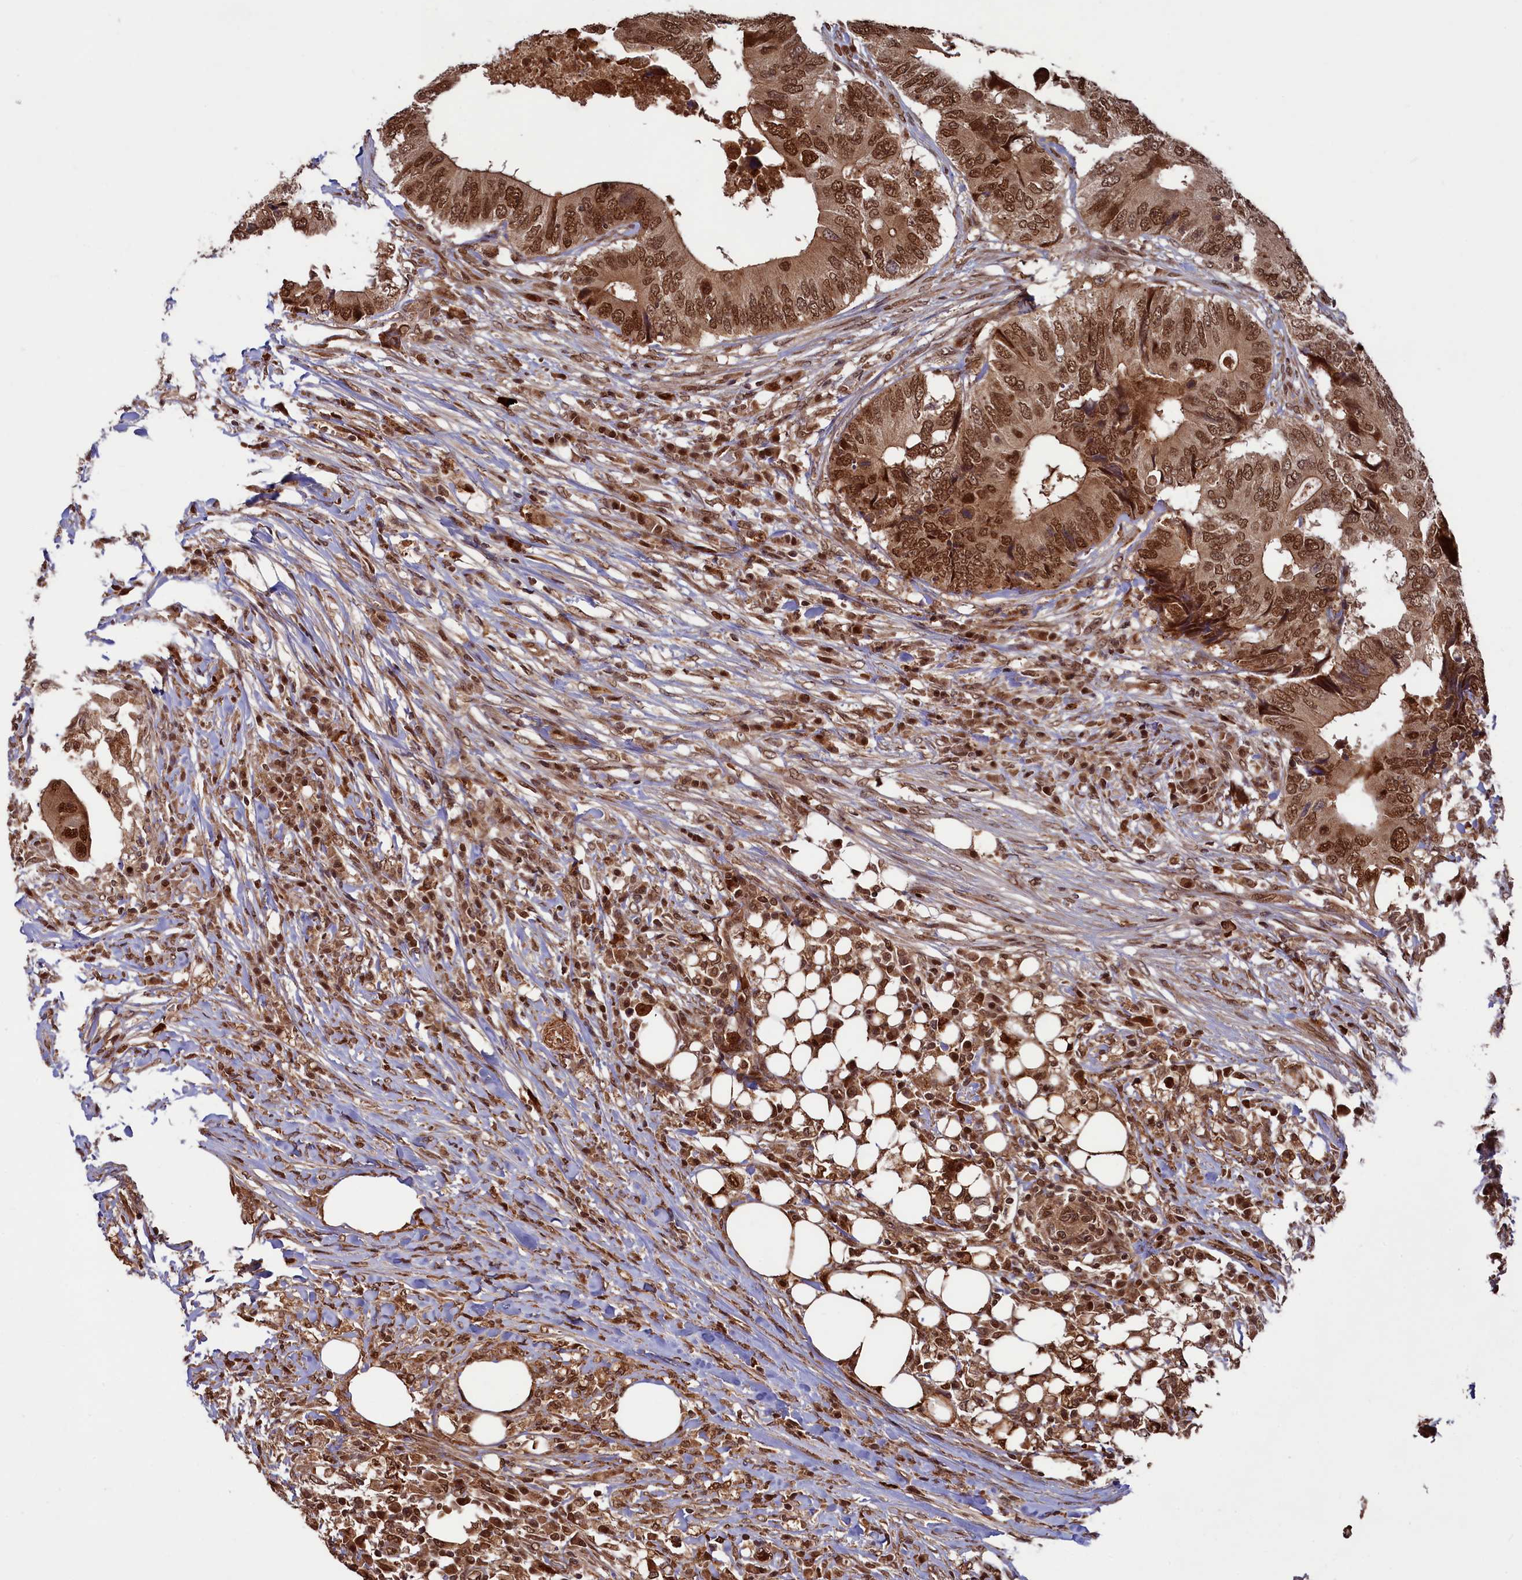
{"staining": {"intensity": "strong", "quantity": ">75%", "location": "nuclear"}, "tissue": "colorectal cancer", "cell_type": "Tumor cells", "image_type": "cancer", "snomed": [{"axis": "morphology", "description": "Adenocarcinoma, NOS"}, {"axis": "topography", "description": "Colon"}], "caption": "Immunohistochemistry micrograph of neoplastic tissue: colorectal adenocarcinoma stained using IHC reveals high levels of strong protein expression localized specifically in the nuclear of tumor cells, appearing as a nuclear brown color.", "gene": "NAE1", "patient": {"sex": "male", "age": 71}}